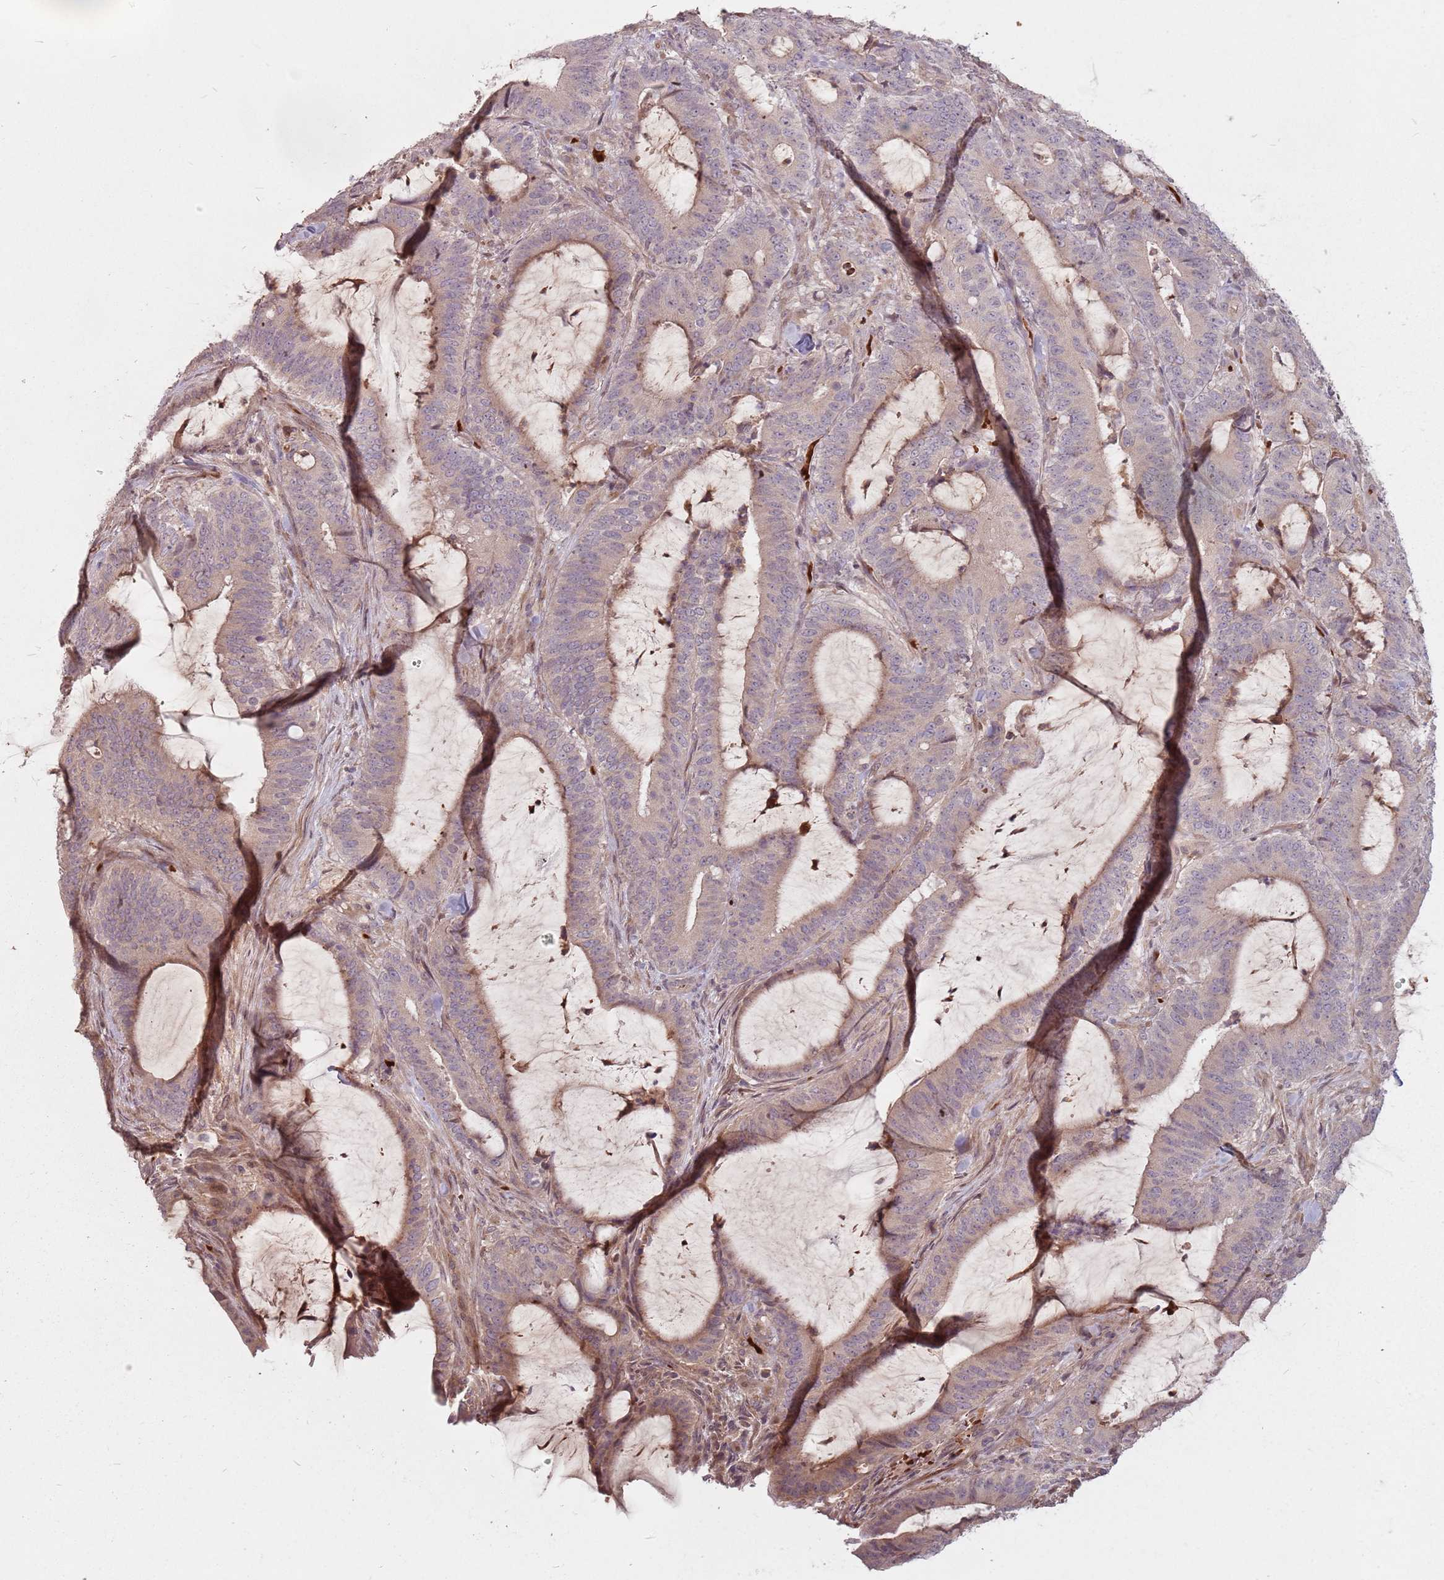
{"staining": {"intensity": "weak", "quantity": "<25%", "location": "cytoplasmic/membranous"}, "tissue": "colorectal cancer", "cell_type": "Tumor cells", "image_type": "cancer", "snomed": [{"axis": "morphology", "description": "Adenocarcinoma, NOS"}, {"axis": "topography", "description": "Colon"}], "caption": "This is an immunohistochemistry (IHC) micrograph of colorectal cancer. There is no staining in tumor cells.", "gene": "GPR180", "patient": {"sex": "female", "age": 43}}